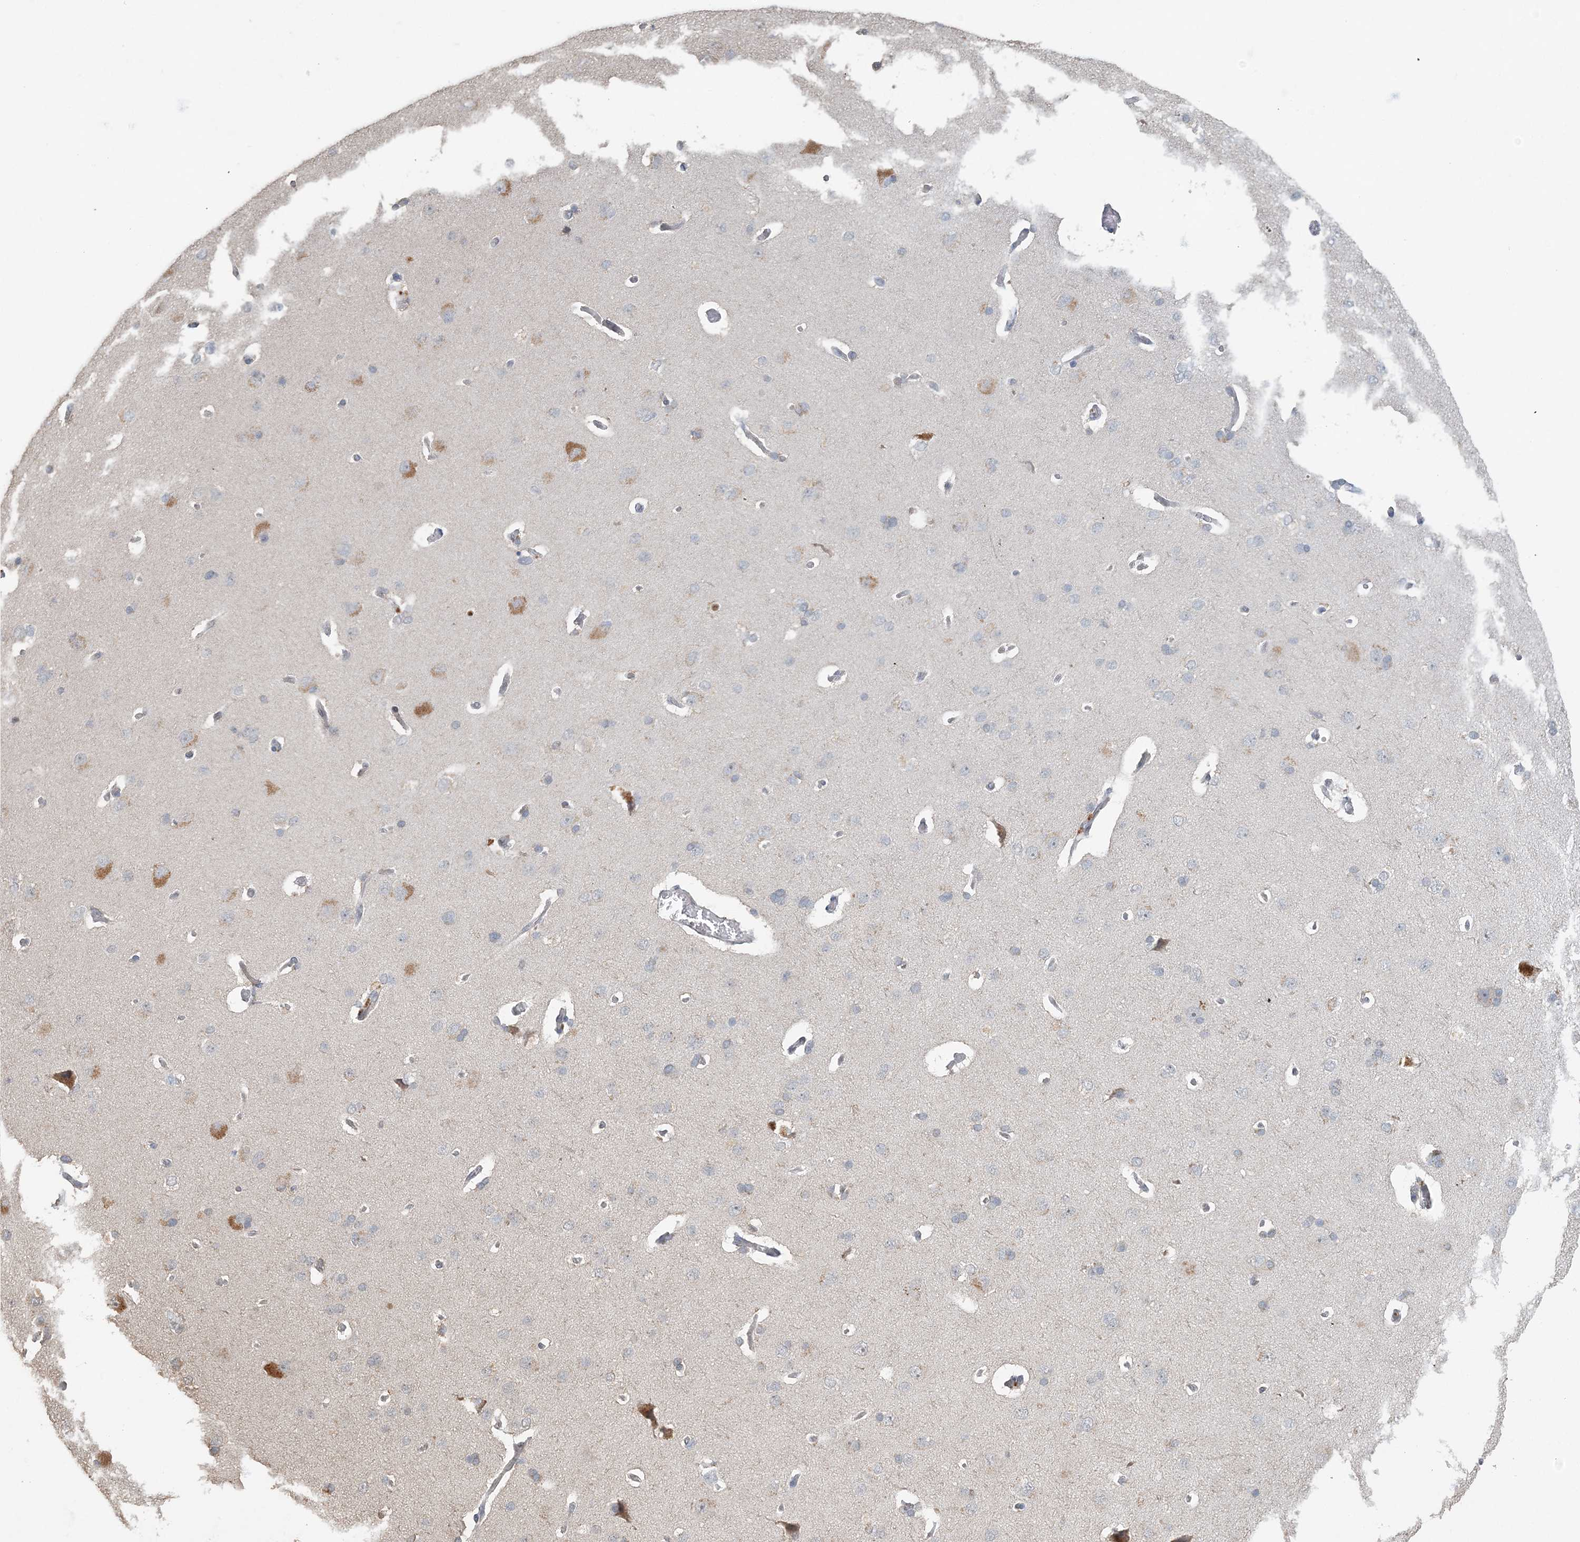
{"staining": {"intensity": "negative", "quantity": "none", "location": "none"}, "tissue": "cerebral cortex", "cell_type": "Endothelial cells", "image_type": "normal", "snomed": [{"axis": "morphology", "description": "Normal tissue, NOS"}, {"axis": "topography", "description": "Cerebral cortex"}], "caption": "DAB immunohistochemical staining of normal human cerebral cortex exhibits no significant positivity in endothelial cells. (Immunohistochemistry (ihc), brightfield microscopy, high magnification).", "gene": "FAM110A", "patient": {"sex": "male", "age": 62}}